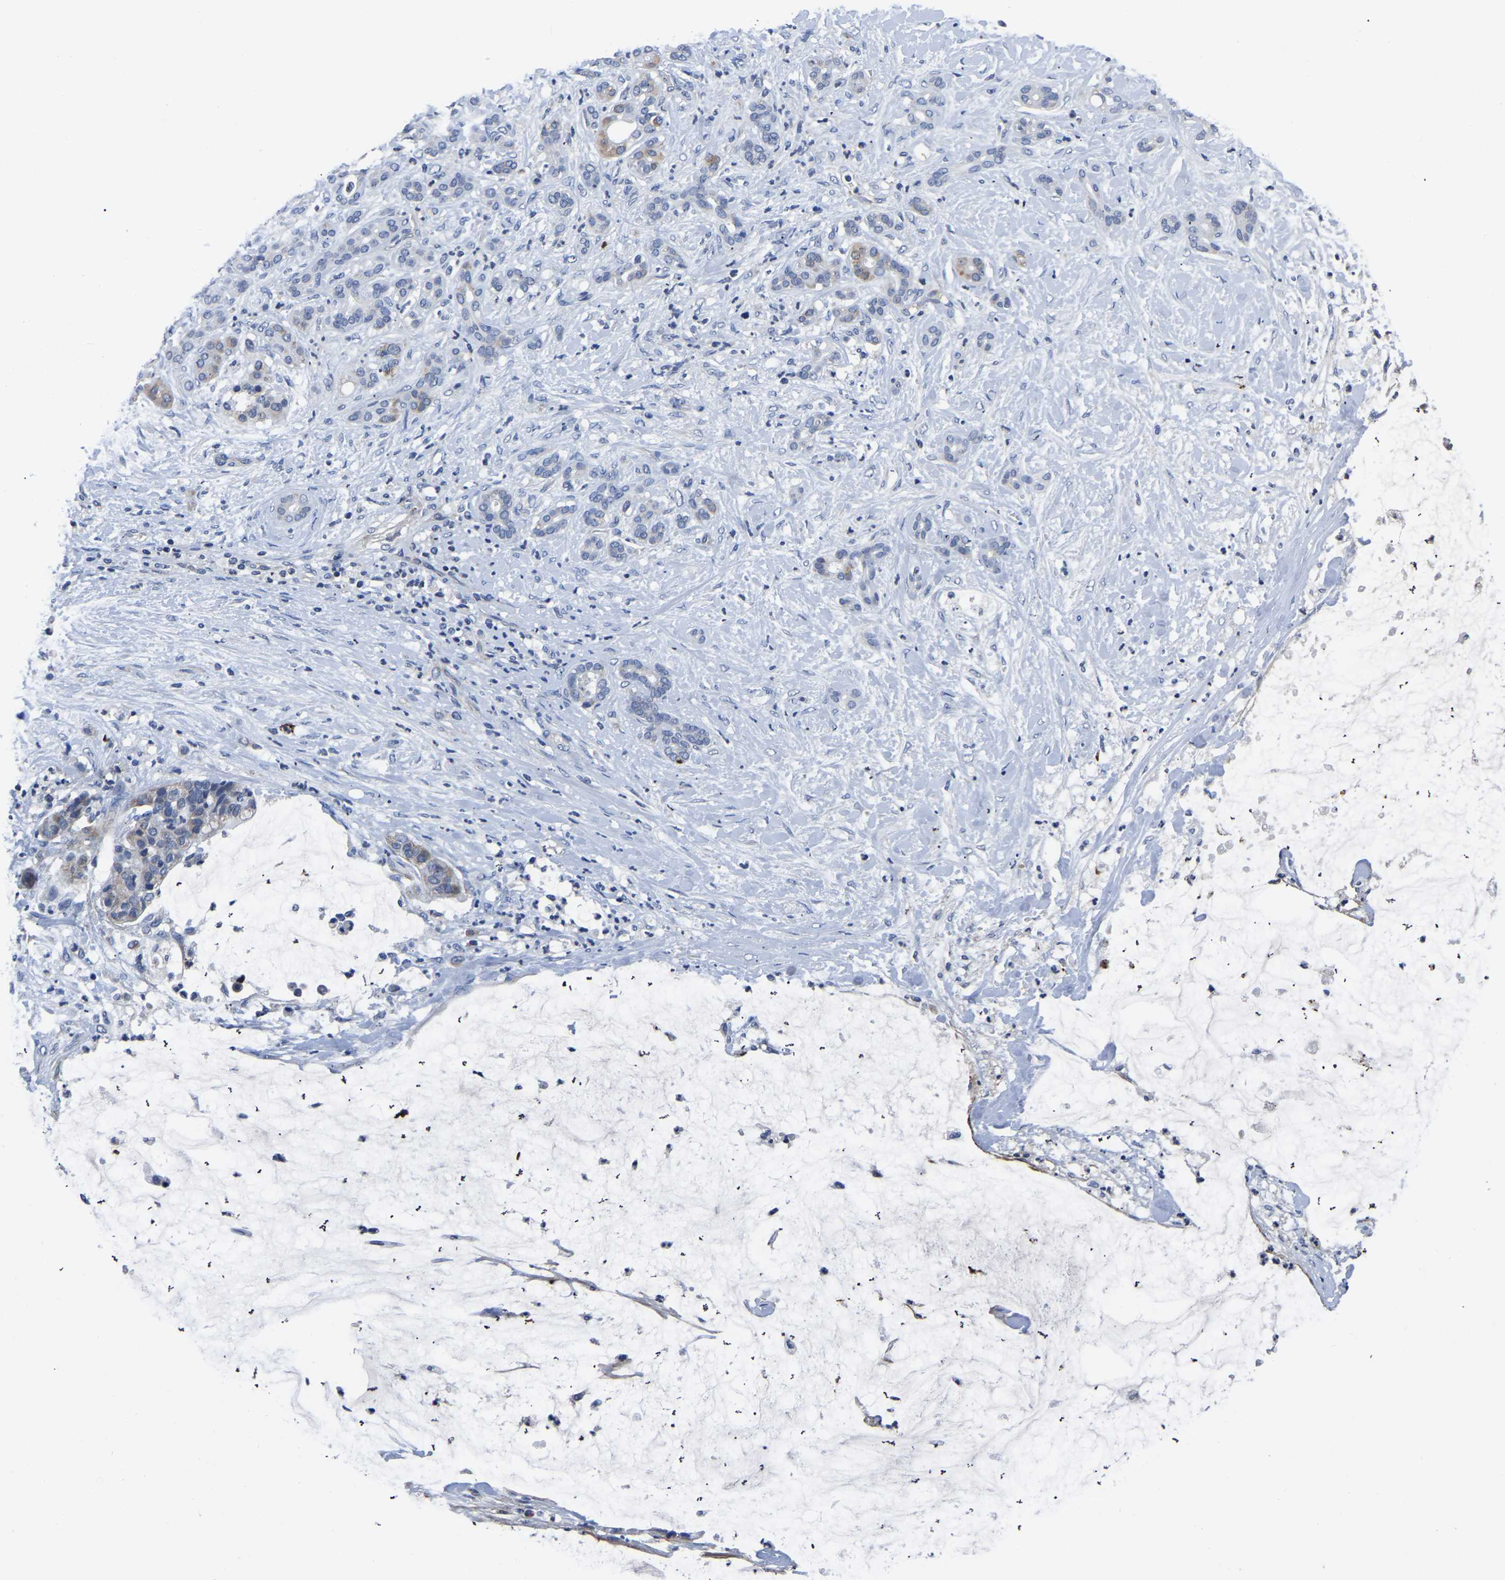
{"staining": {"intensity": "weak", "quantity": "<25%", "location": "cytoplasmic/membranous"}, "tissue": "pancreatic cancer", "cell_type": "Tumor cells", "image_type": "cancer", "snomed": [{"axis": "morphology", "description": "Adenocarcinoma, NOS"}, {"axis": "topography", "description": "Pancreas"}], "caption": "Immunohistochemistry histopathology image of pancreatic cancer stained for a protein (brown), which exhibits no positivity in tumor cells. (DAB (3,3'-diaminobenzidine) immunohistochemistry (IHC) visualized using brightfield microscopy, high magnification).", "gene": "FGD5", "patient": {"sex": "male", "age": 41}}